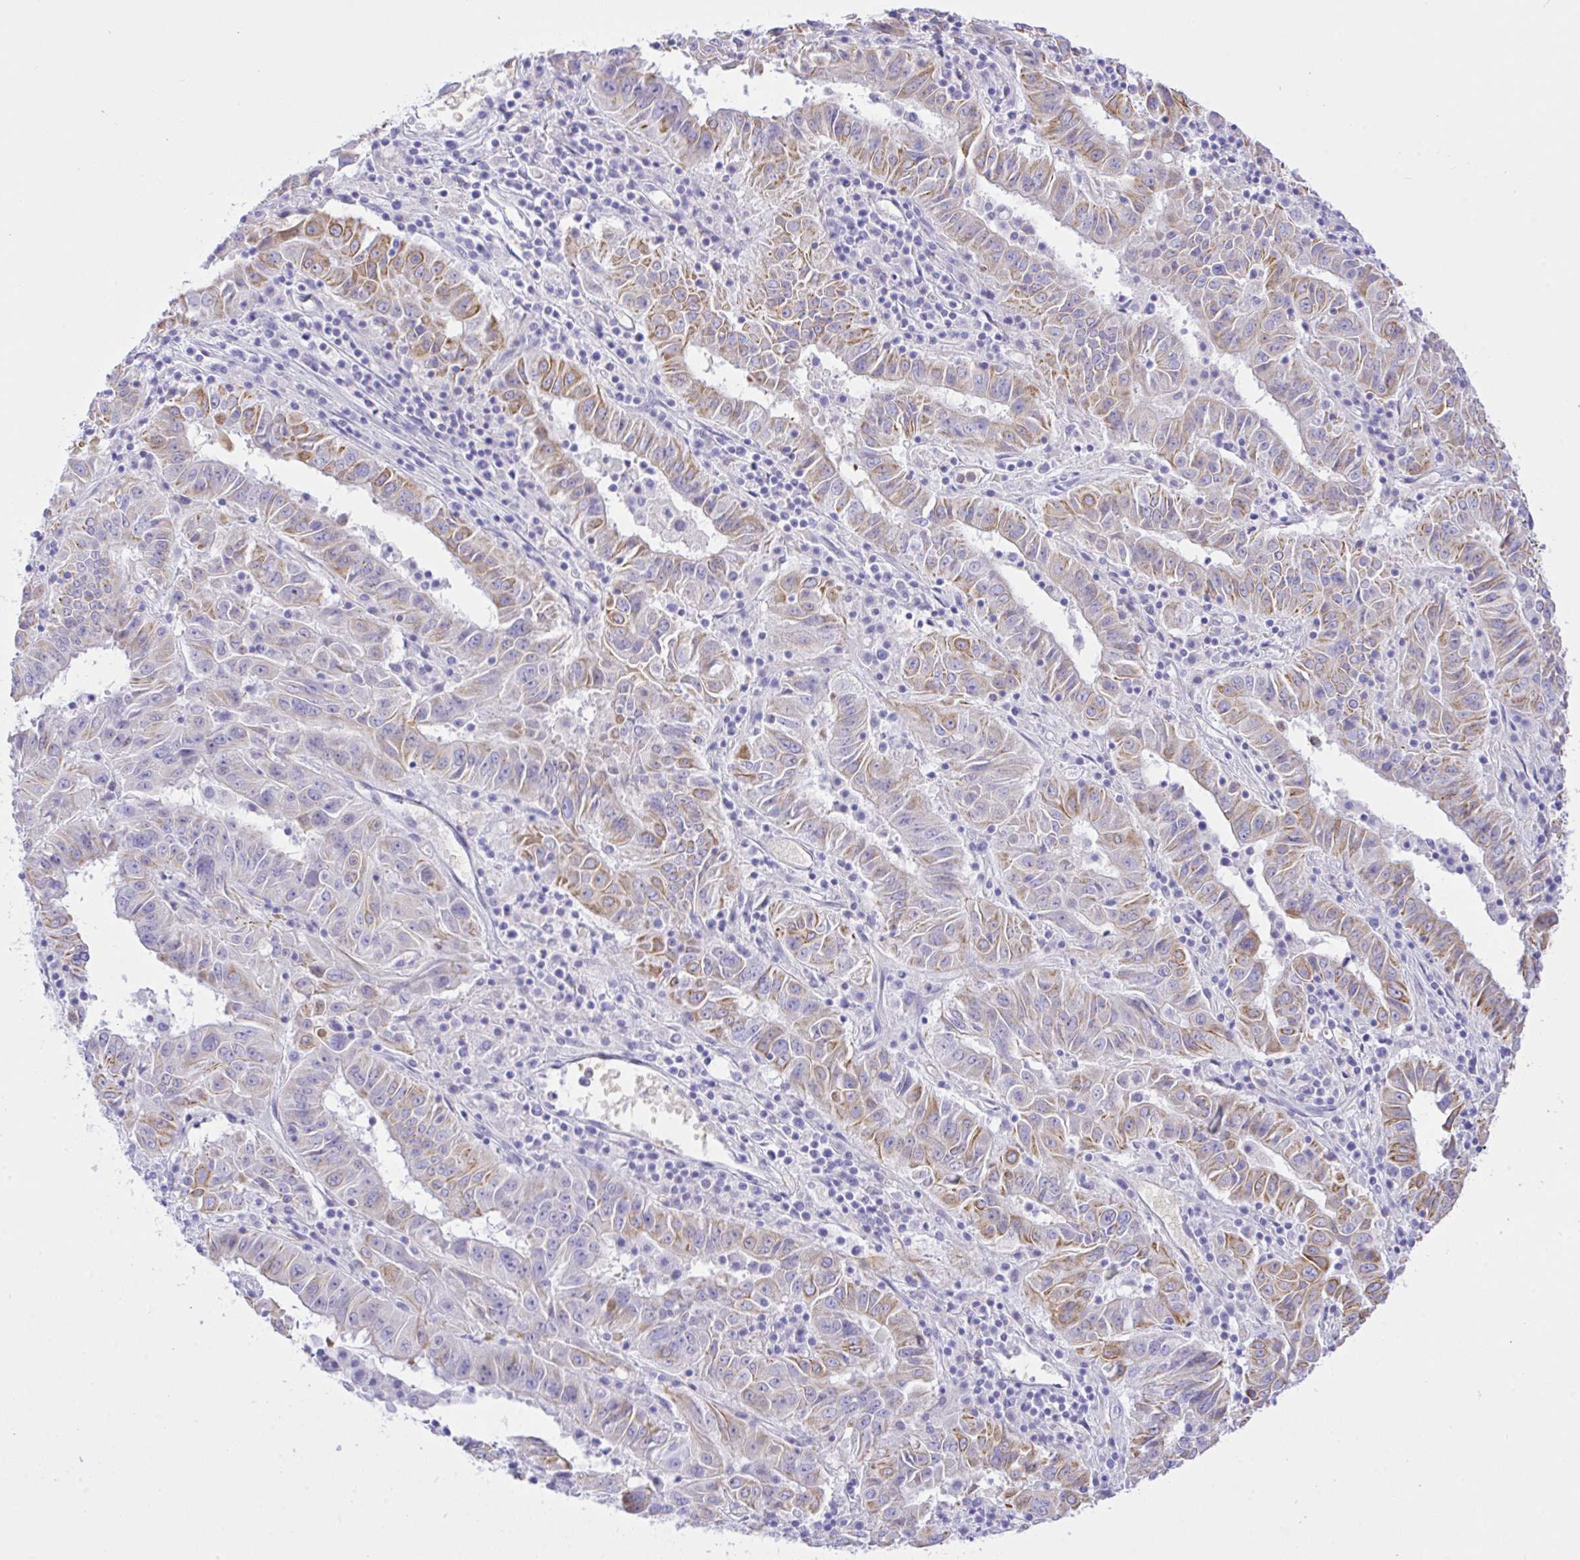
{"staining": {"intensity": "moderate", "quantity": "<25%", "location": "cytoplasmic/membranous"}, "tissue": "pancreatic cancer", "cell_type": "Tumor cells", "image_type": "cancer", "snomed": [{"axis": "morphology", "description": "Adenocarcinoma, NOS"}, {"axis": "topography", "description": "Pancreas"}], "caption": "There is low levels of moderate cytoplasmic/membranous positivity in tumor cells of pancreatic cancer, as demonstrated by immunohistochemical staining (brown color).", "gene": "ZNF221", "patient": {"sex": "male", "age": 63}}